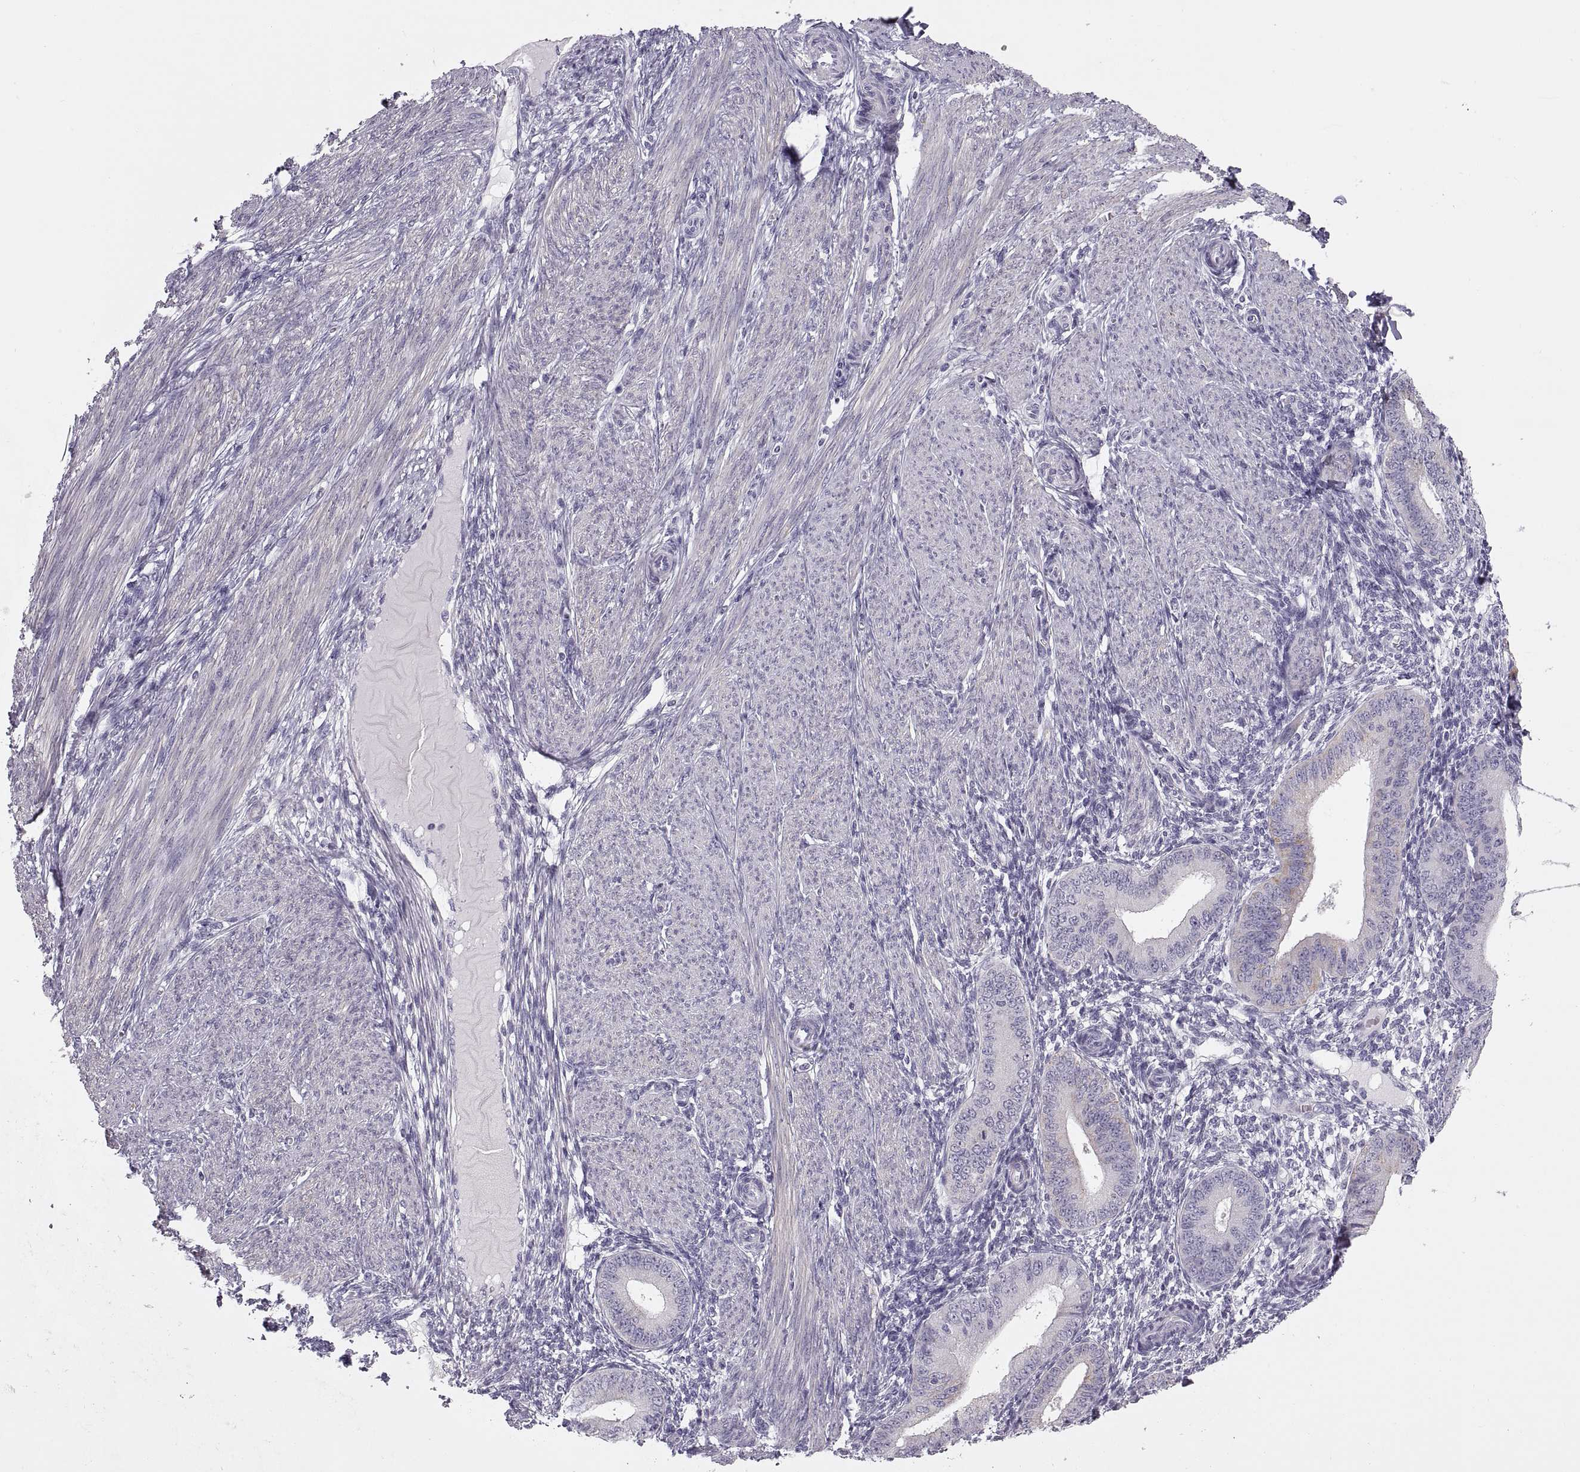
{"staining": {"intensity": "negative", "quantity": "none", "location": "none"}, "tissue": "endometrium", "cell_type": "Cells in endometrial stroma", "image_type": "normal", "snomed": [{"axis": "morphology", "description": "Normal tissue, NOS"}, {"axis": "topography", "description": "Endometrium"}], "caption": "Immunohistochemical staining of unremarkable human endometrium shows no significant positivity in cells in endometrial stroma. (IHC, brightfield microscopy, high magnification).", "gene": "COL9A3", "patient": {"sex": "female", "age": 39}}